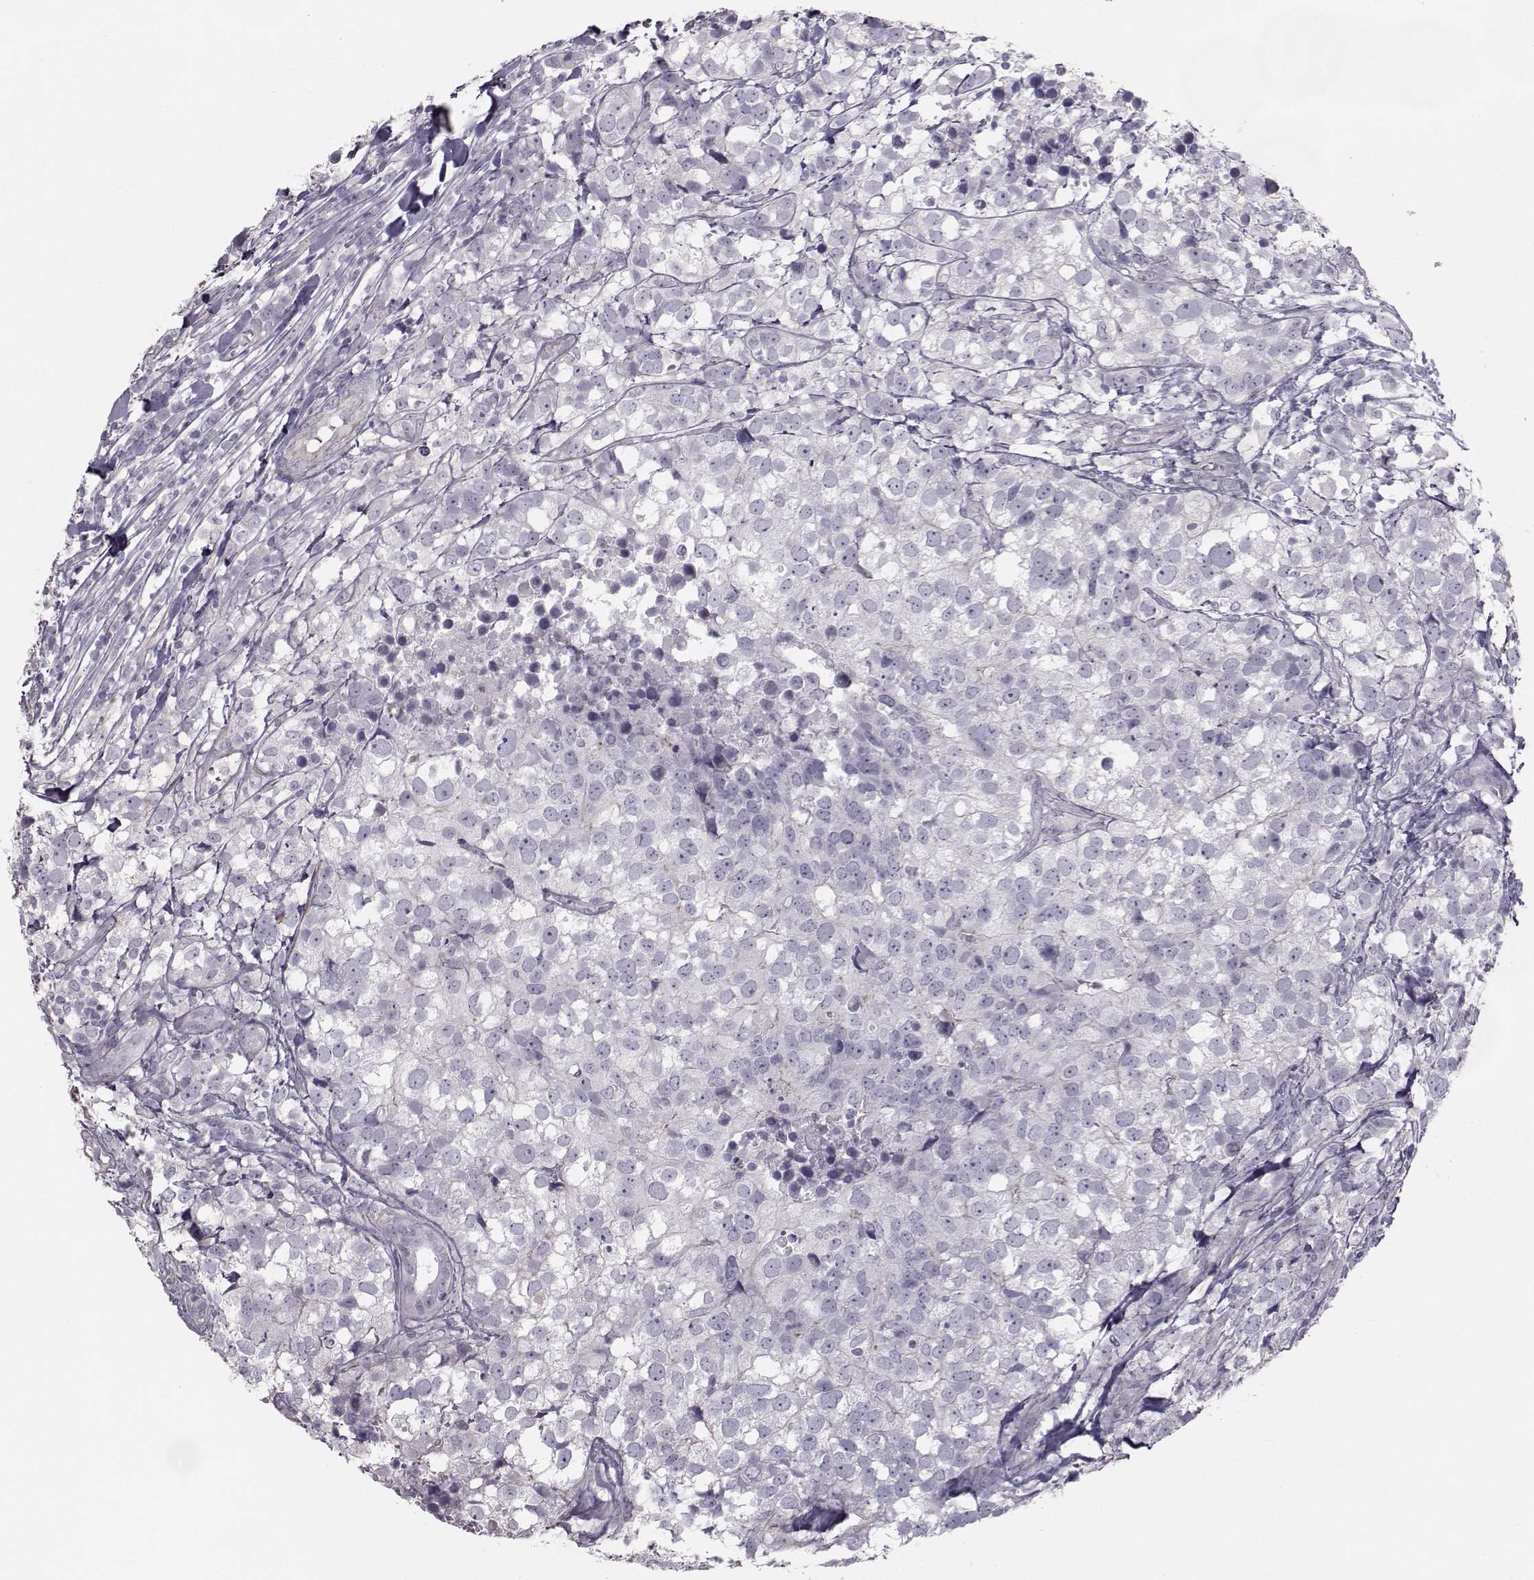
{"staining": {"intensity": "negative", "quantity": "none", "location": "none"}, "tissue": "breast cancer", "cell_type": "Tumor cells", "image_type": "cancer", "snomed": [{"axis": "morphology", "description": "Duct carcinoma"}, {"axis": "topography", "description": "Breast"}], "caption": "There is no significant positivity in tumor cells of breast invasive ductal carcinoma.", "gene": "GARIN3", "patient": {"sex": "female", "age": 30}}